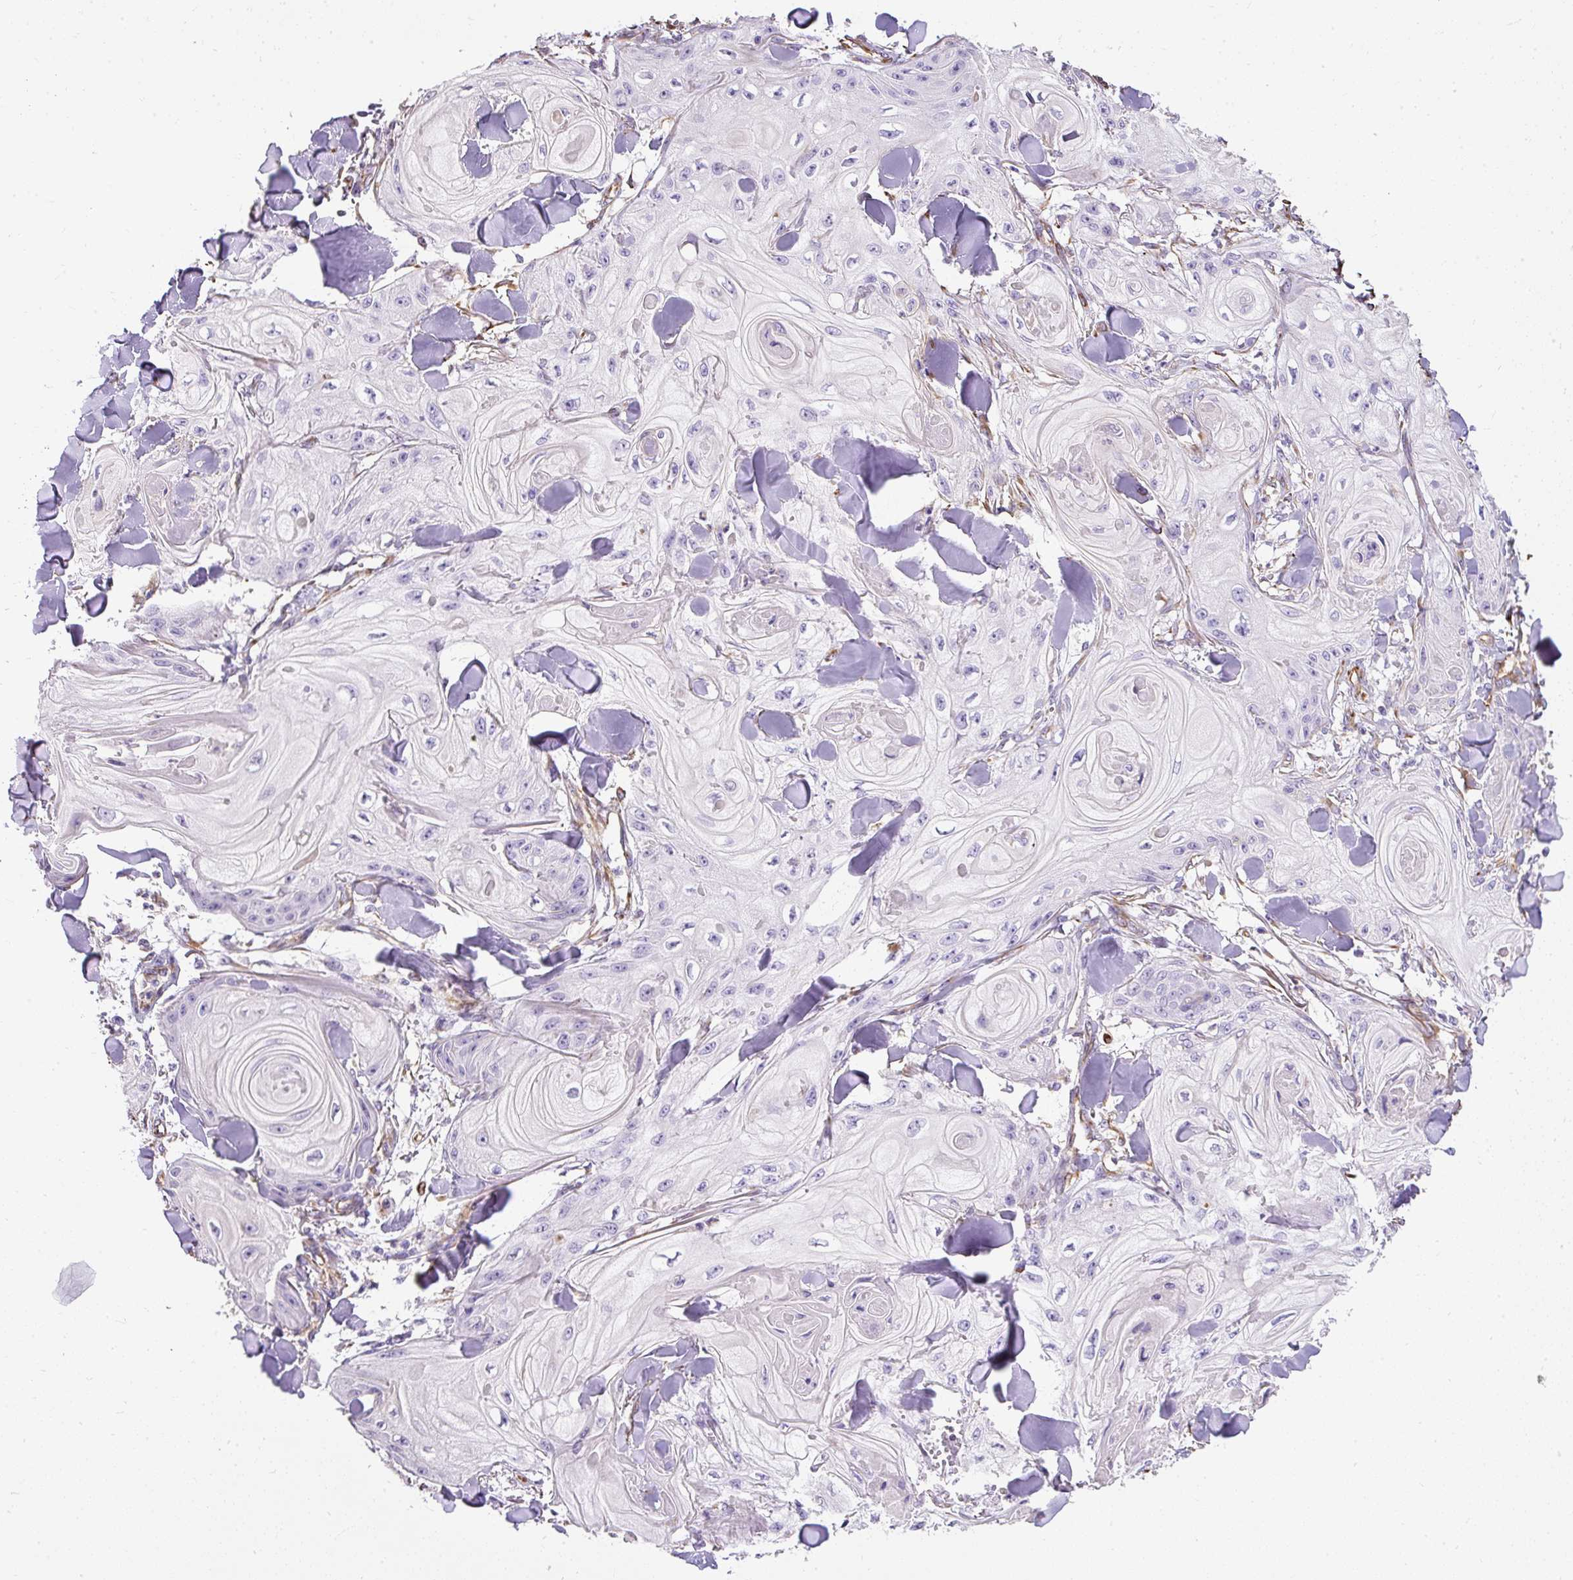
{"staining": {"intensity": "negative", "quantity": "none", "location": "none"}, "tissue": "skin cancer", "cell_type": "Tumor cells", "image_type": "cancer", "snomed": [{"axis": "morphology", "description": "Squamous cell carcinoma, NOS"}, {"axis": "topography", "description": "Skin"}], "caption": "A micrograph of human skin cancer (squamous cell carcinoma) is negative for staining in tumor cells.", "gene": "PLS1", "patient": {"sex": "male", "age": 74}}